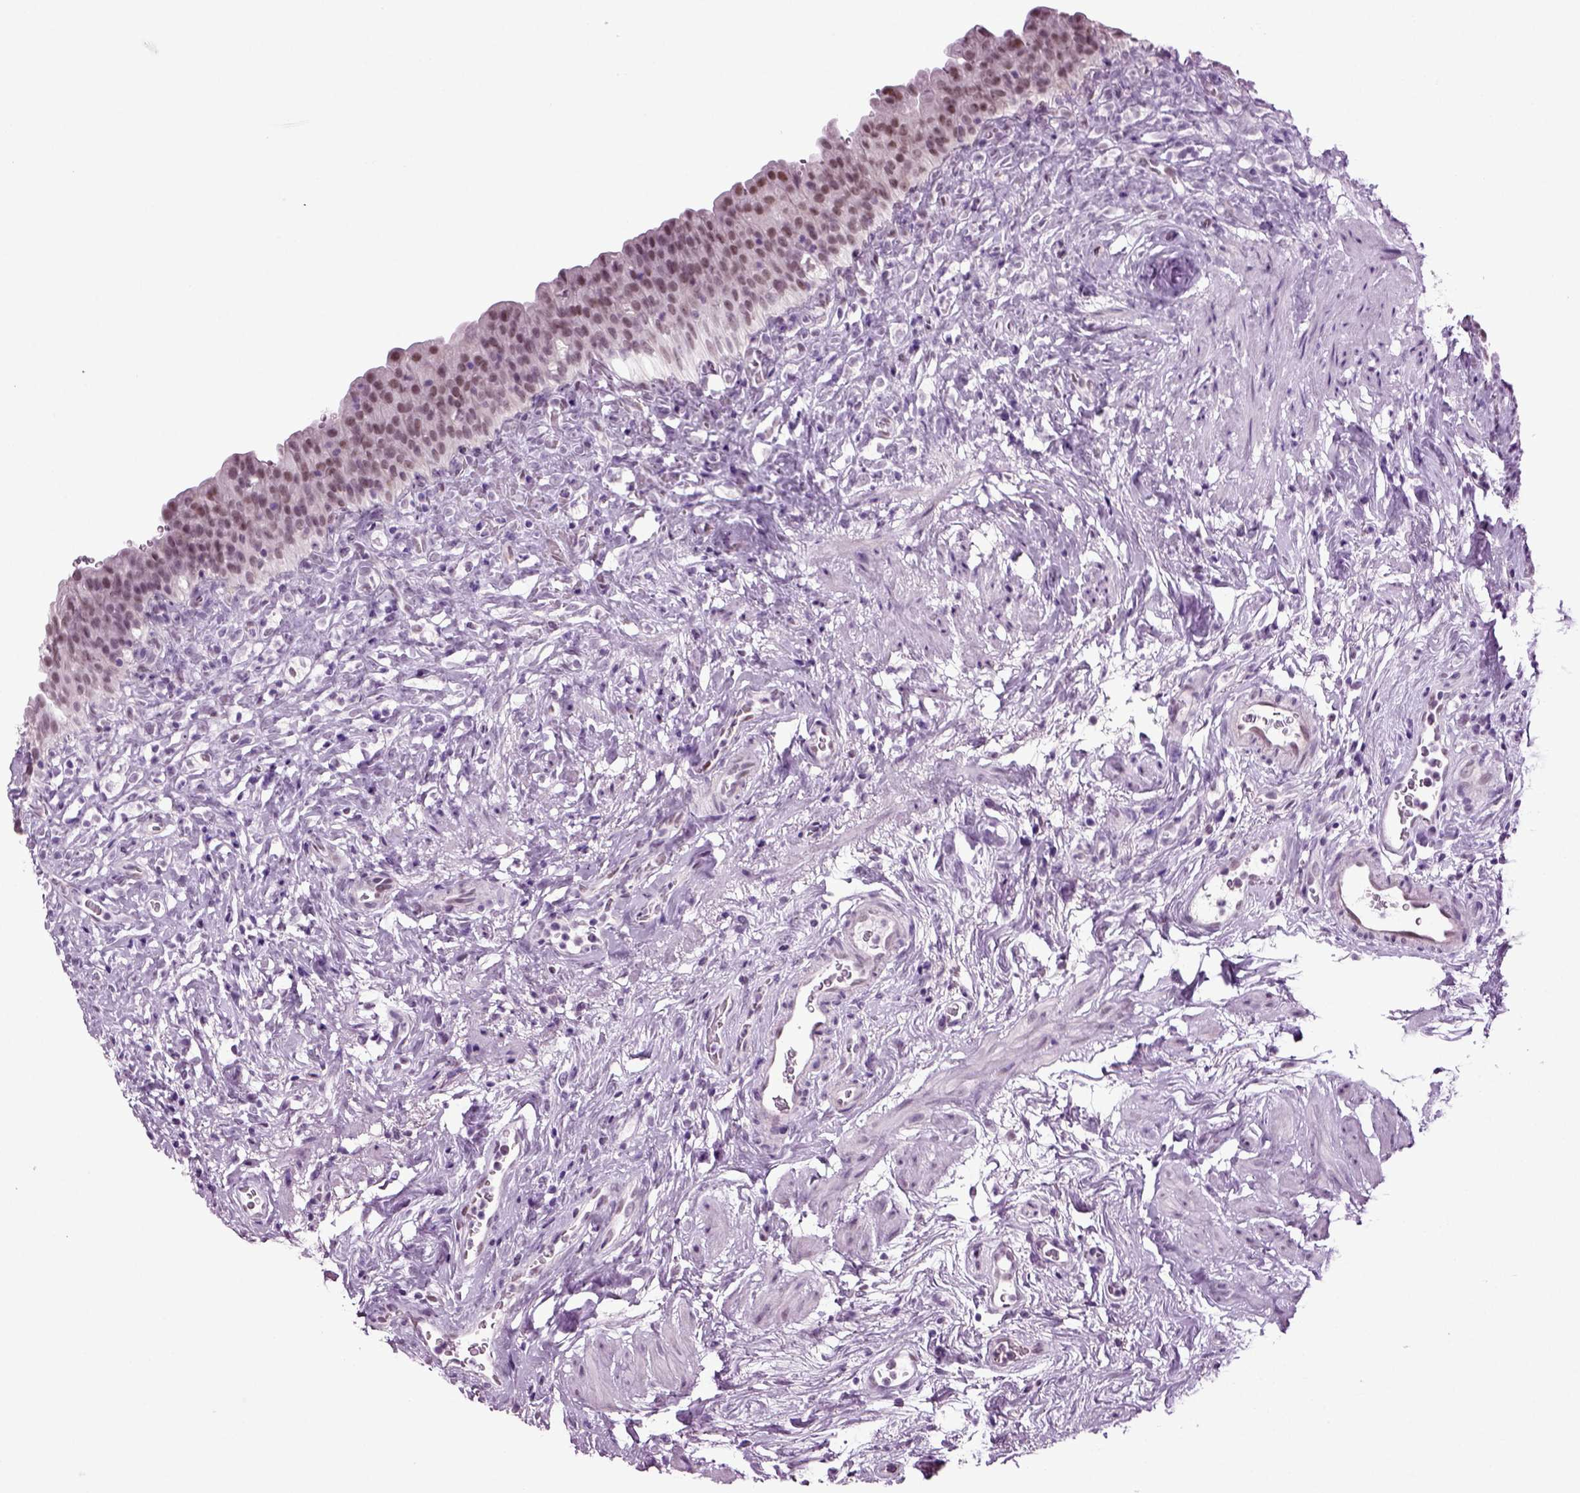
{"staining": {"intensity": "moderate", "quantity": "<25%", "location": "nuclear"}, "tissue": "urinary bladder", "cell_type": "Urothelial cells", "image_type": "normal", "snomed": [{"axis": "morphology", "description": "Normal tissue, NOS"}, {"axis": "topography", "description": "Urinary bladder"}], "caption": "About <25% of urothelial cells in normal urinary bladder demonstrate moderate nuclear protein positivity as visualized by brown immunohistochemical staining.", "gene": "RFX3", "patient": {"sex": "male", "age": 76}}